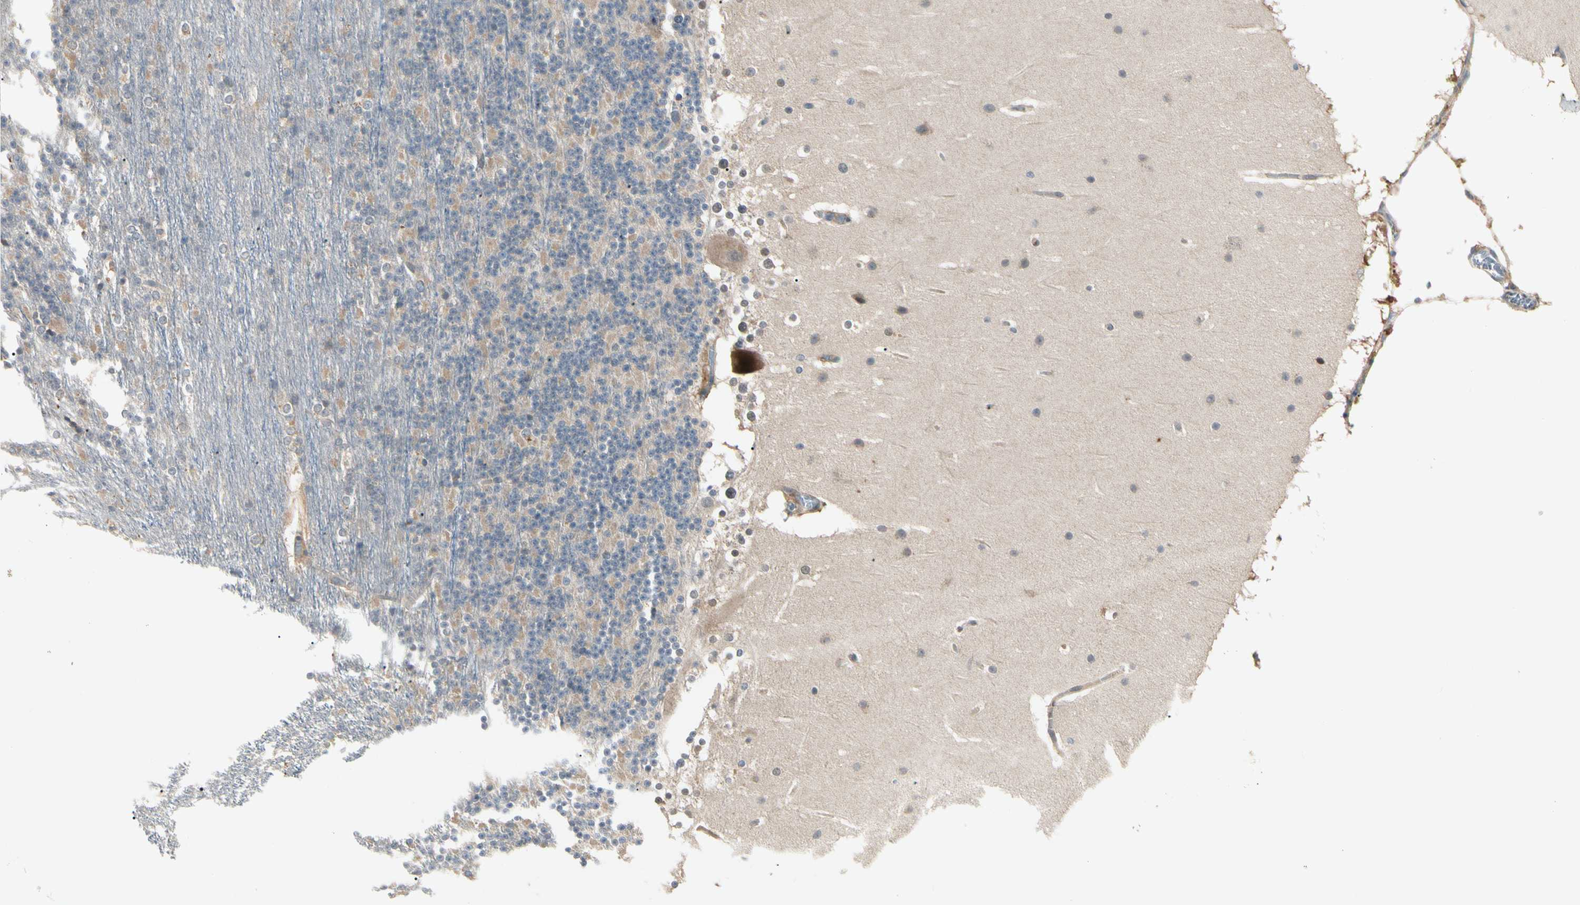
{"staining": {"intensity": "weak", "quantity": ">75%", "location": "cytoplasmic/membranous"}, "tissue": "cerebellum", "cell_type": "Cells in granular layer", "image_type": "normal", "snomed": [{"axis": "morphology", "description": "Normal tissue, NOS"}, {"axis": "topography", "description": "Cerebellum"}], "caption": "This image exhibits unremarkable cerebellum stained with immunohistochemistry to label a protein in brown. The cytoplasmic/membranous of cells in granular layer show weak positivity for the protein. Nuclei are counter-stained blue.", "gene": "F2R", "patient": {"sex": "female", "age": 19}}